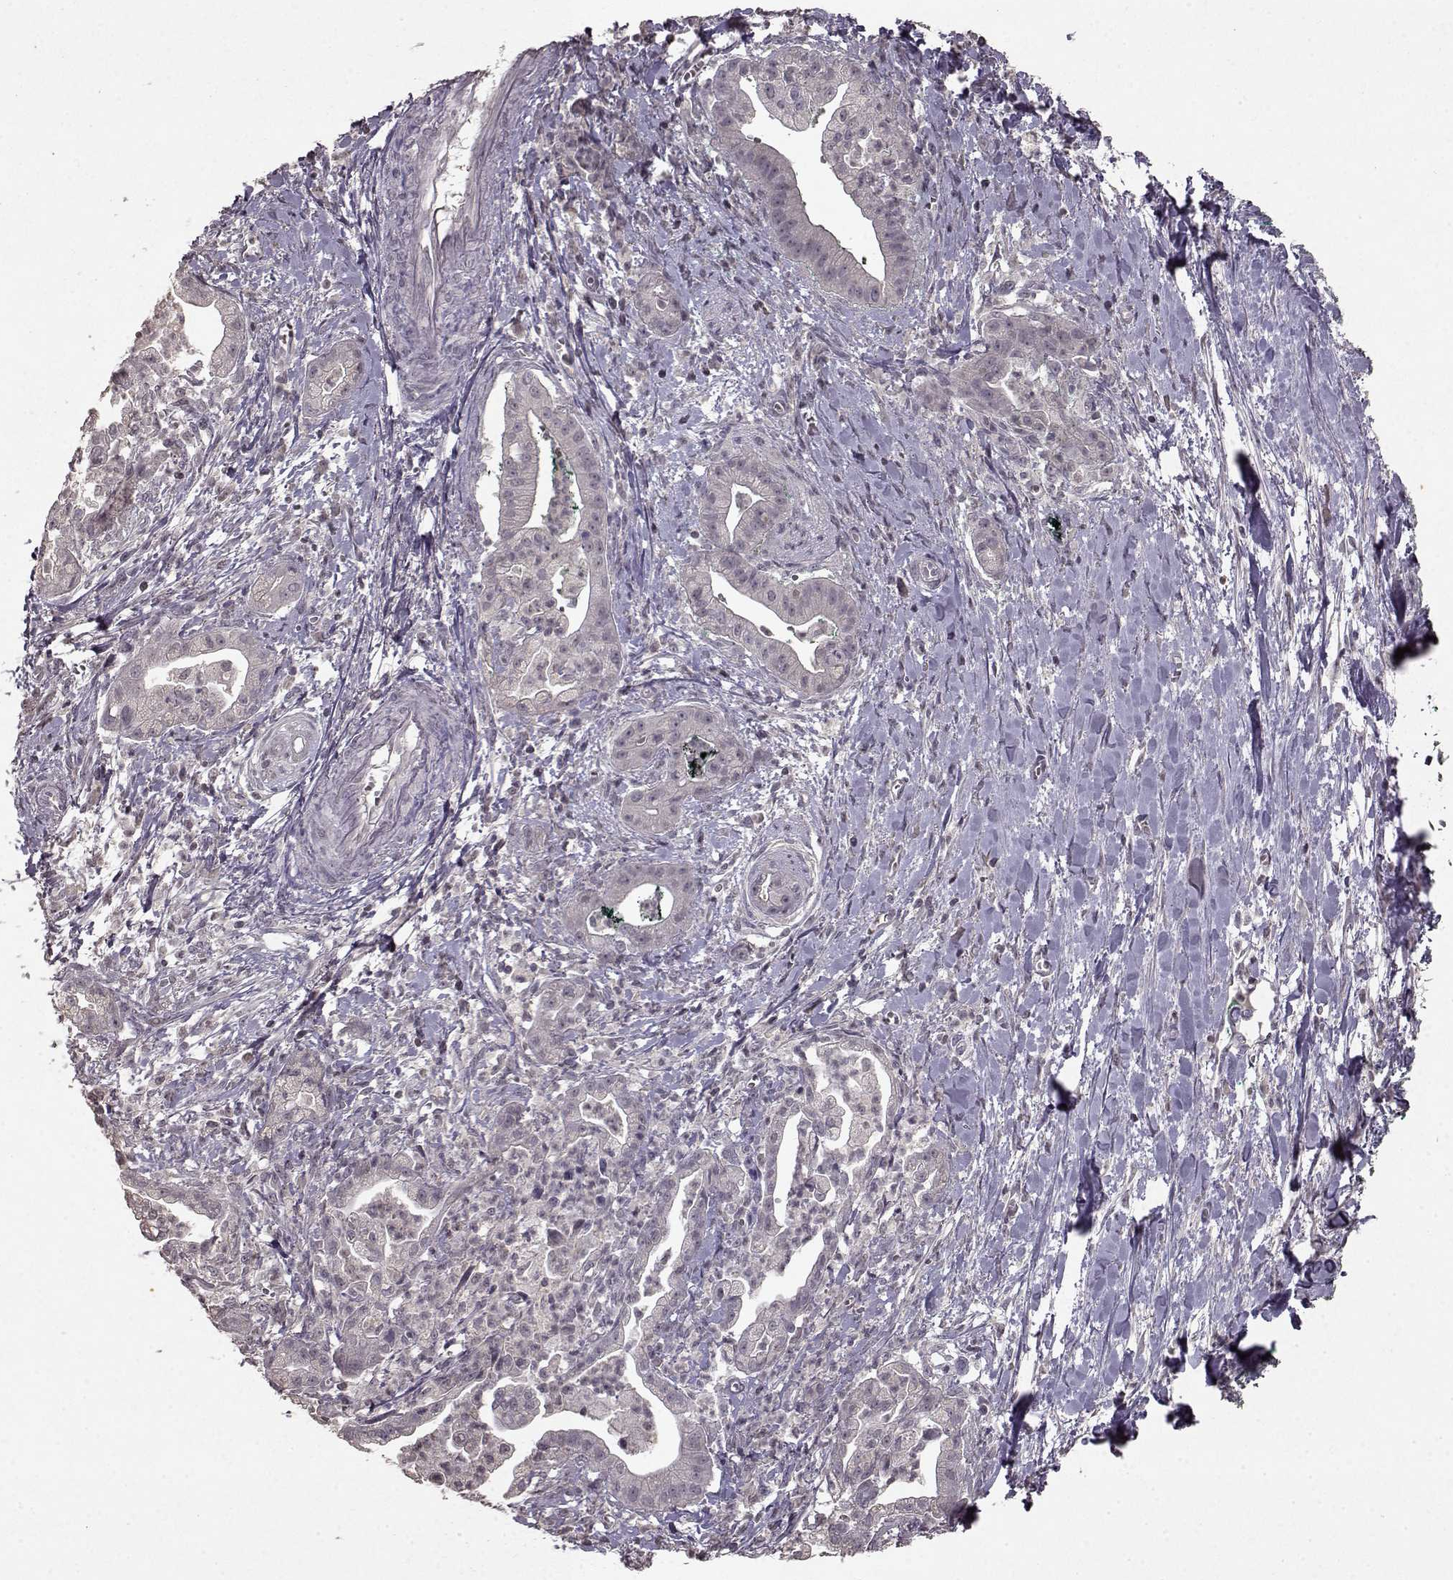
{"staining": {"intensity": "negative", "quantity": "none", "location": "none"}, "tissue": "pancreatic cancer", "cell_type": "Tumor cells", "image_type": "cancer", "snomed": [{"axis": "morphology", "description": "Normal tissue, NOS"}, {"axis": "morphology", "description": "Adenocarcinoma, NOS"}, {"axis": "topography", "description": "Lymph node"}, {"axis": "topography", "description": "Pancreas"}], "caption": "Immunohistochemistry histopathology image of pancreatic adenocarcinoma stained for a protein (brown), which displays no expression in tumor cells. The staining is performed using DAB brown chromogen with nuclei counter-stained in using hematoxylin.", "gene": "LHB", "patient": {"sex": "female", "age": 58}}